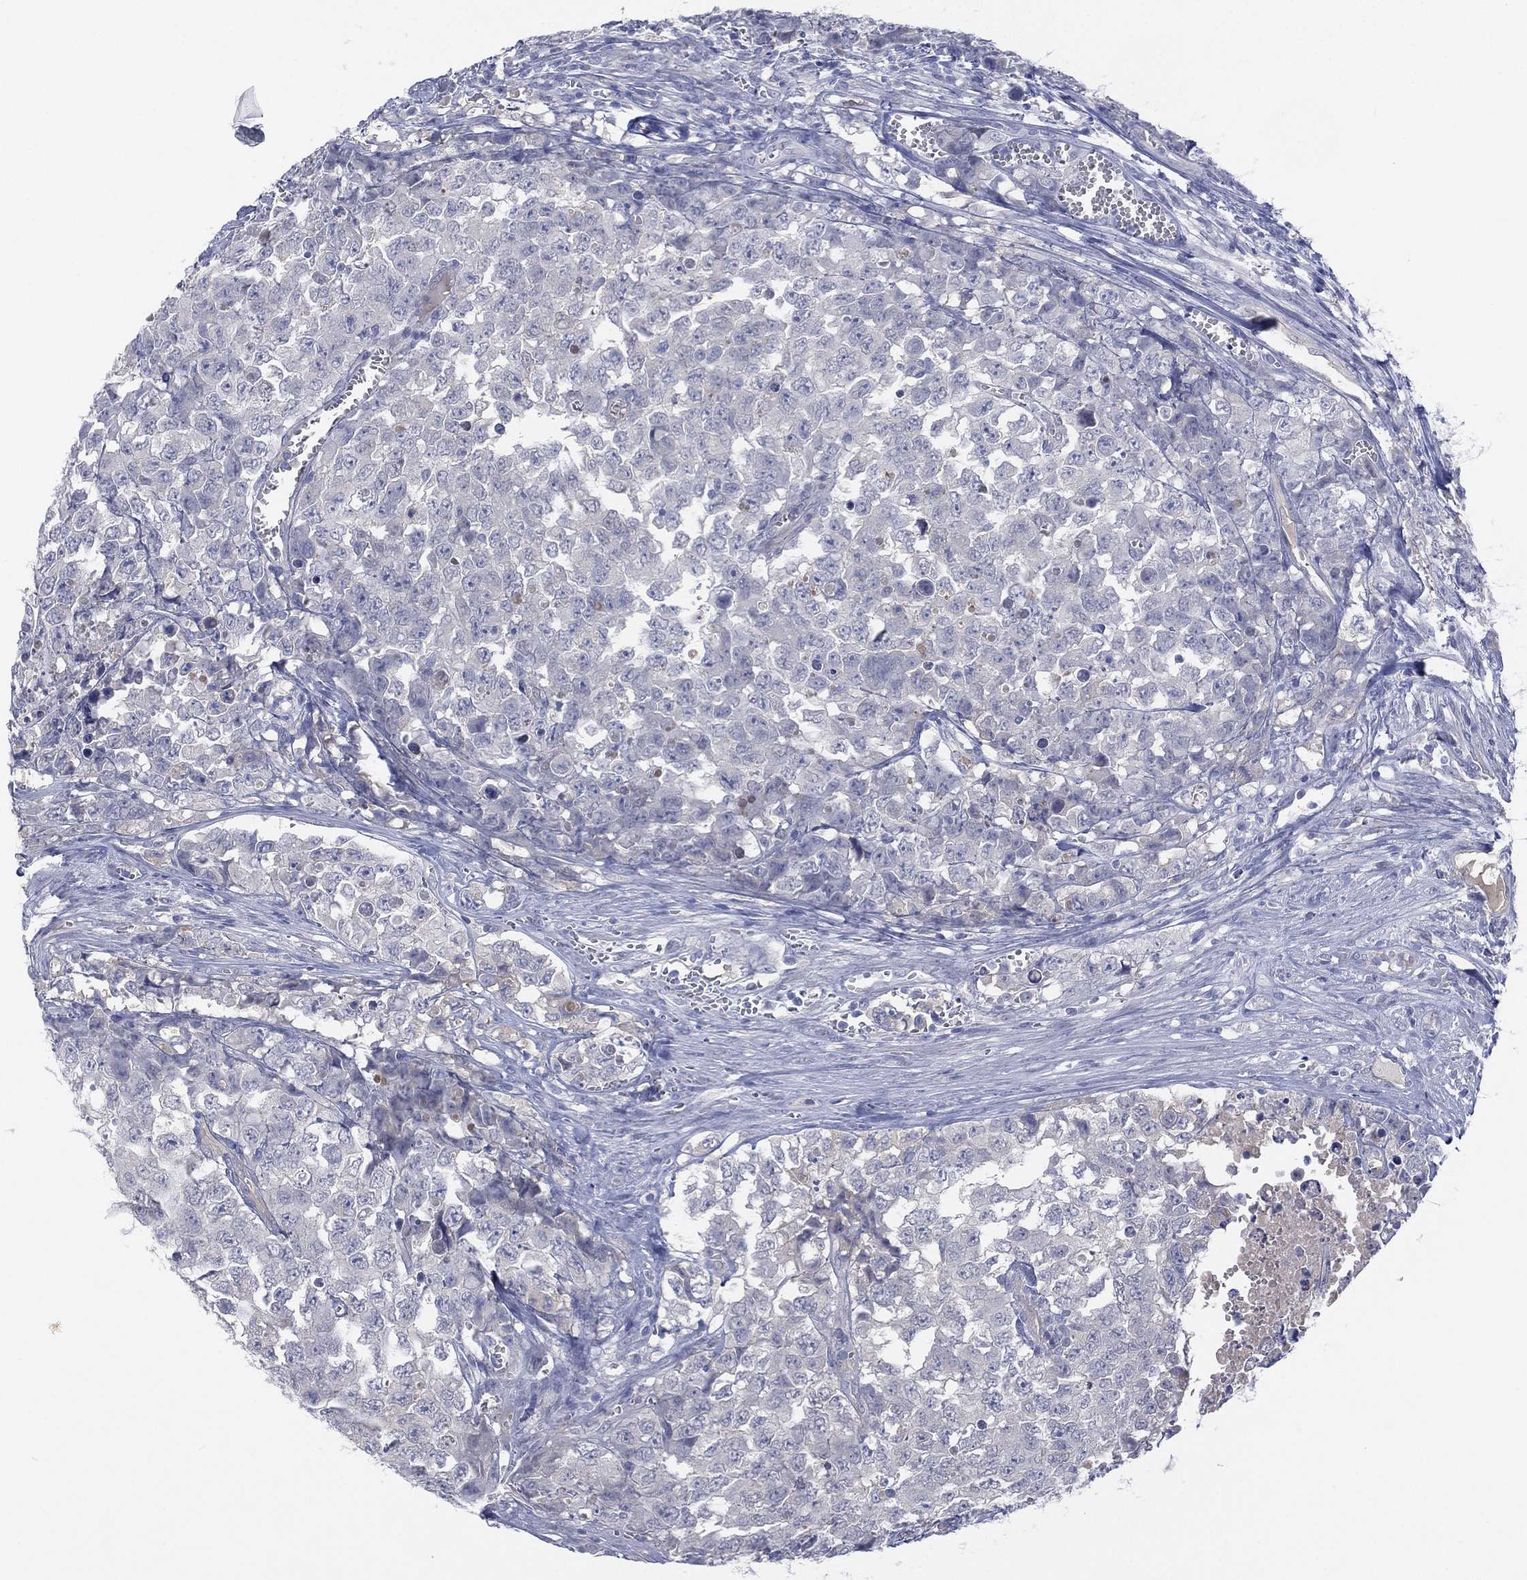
{"staining": {"intensity": "negative", "quantity": "none", "location": "none"}, "tissue": "testis cancer", "cell_type": "Tumor cells", "image_type": "cancer", "snomed": [{"axis": "morphology", "description": "Carcinoma, Embryonal, NOS"}, {"axis": "topography", "description": "Testis"}], "caption": "Immunohistochemistry micrograph of neoplastic tissue: testis embryonal carcinoma stained with DAB shows no significant protein expression in tumor cells.", "gene": "DDAH1", "patient": {"sex": "male", "age": 23}}